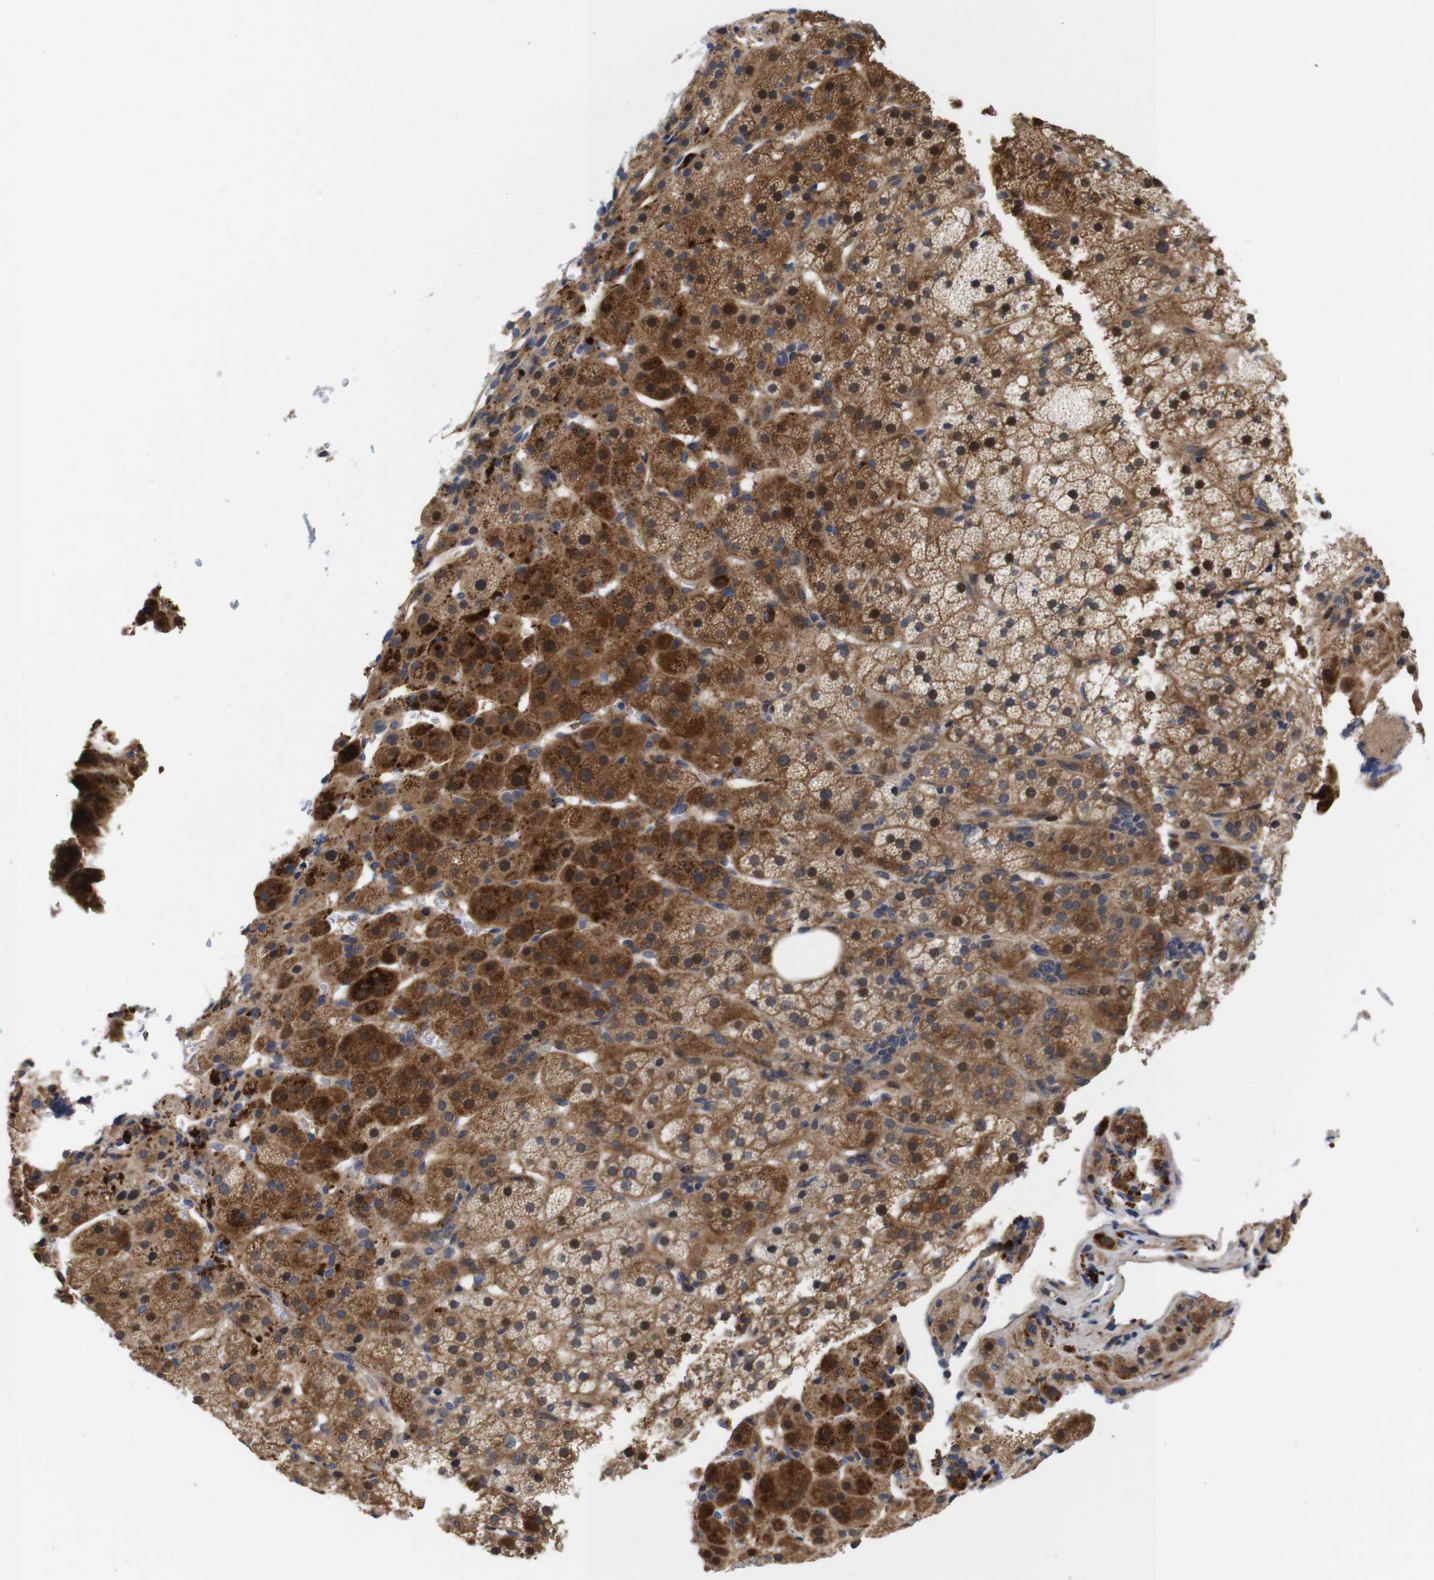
{"staining": {"intensity": "moderate", "quantity": ">75%", "location": "cytoplasmic/membranous"}, "tissue": "adrenal gland", "cell_type": "Glandular cells", "image_type": "normal", "snomed": [{"axis": "morphology", "description": "Normal tissue, NOS"}, {"axis": "topography", "description": "Adrenal gland"}], "caption": "Adrenal gland stained for a protein (brown) displays moderate cytoplasmic/membranous positive positivity in approximately >75% of glandular cells.", "gene": "SPRY3", "patient": {"sex": "female", "age": 57}}